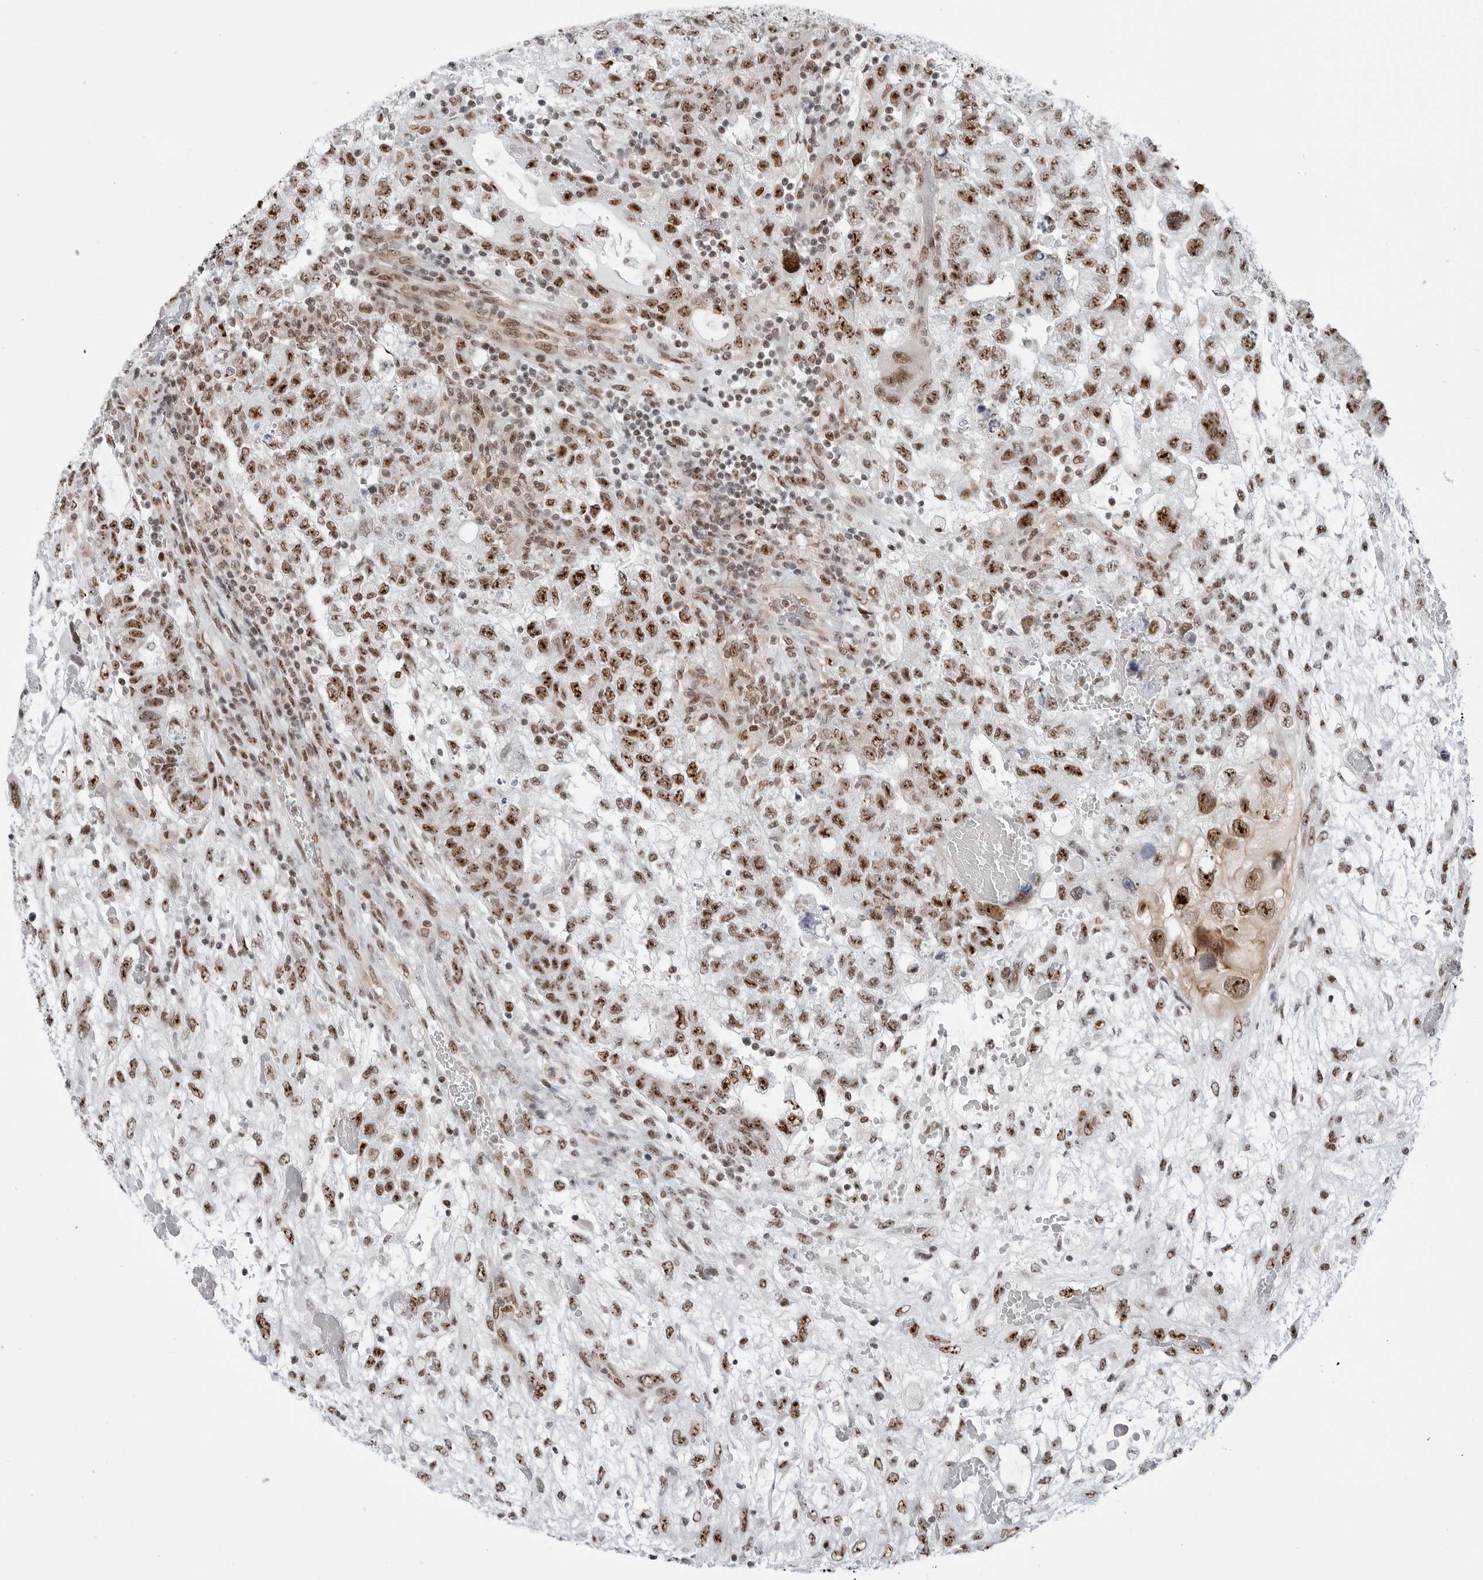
{"staining": {"intensity": "strong", "quantity": ">75%", "location": "nuclear"}, "tissue": "testis cancer", "cell_type": "Tumor cells", "image_type": "cancer", "snomed": [{"axis": "morphology", "description": "Carcinoma, Embryonal, NOS"}, {"axis": "topography", "description": "Testis"}], "caption": "Immunohistochemical staining of testis embryonal carcinoma demonstrates high levels of strong nuclear protein staining in about >75% of tumor cells.", "gene": "C1orf162", "patient": {"sex": "male", "age": 36}}